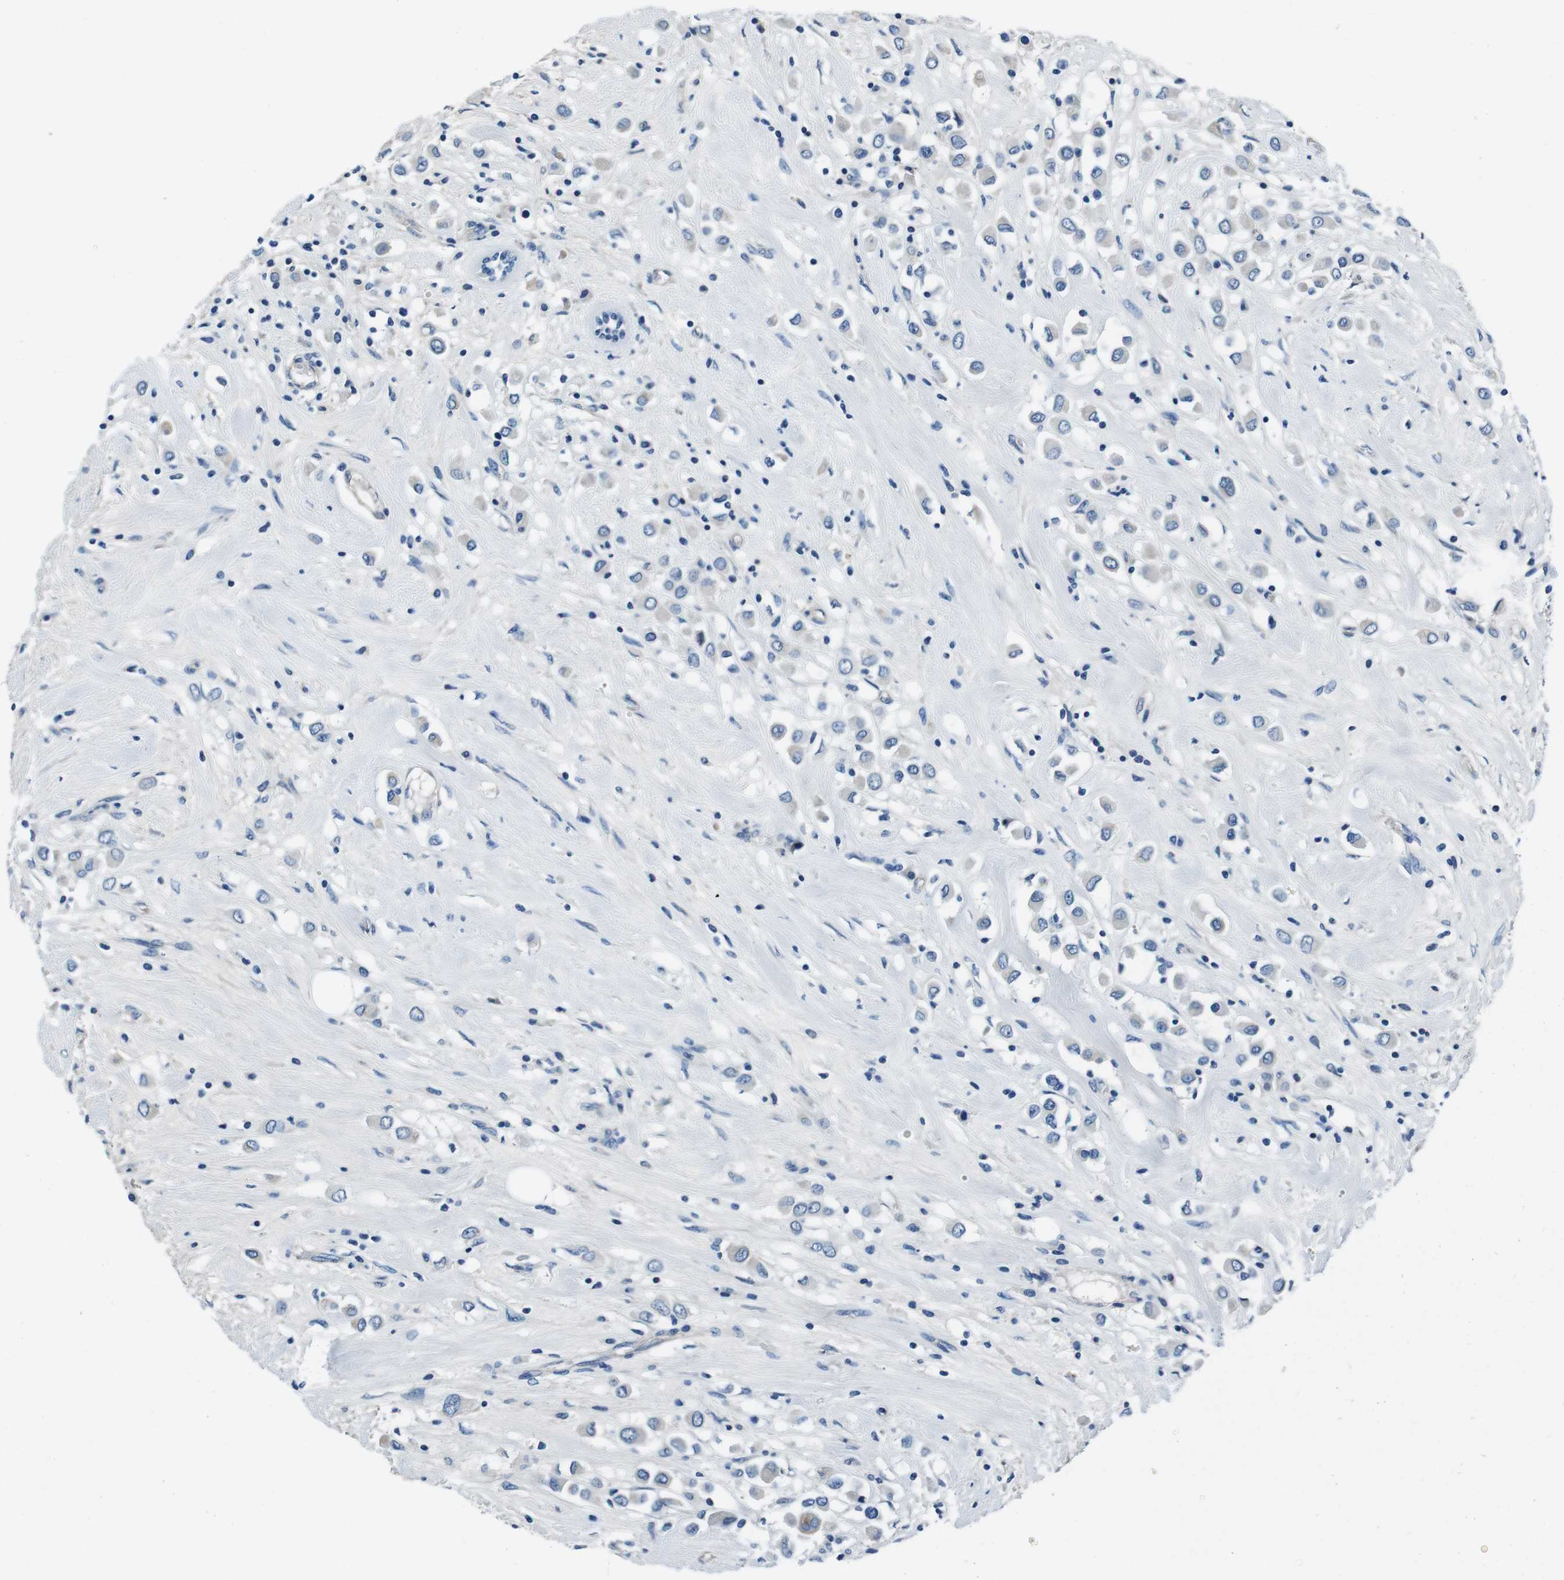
{"staining": {"intensity": "negative", "quantity": "none", "location": "none"}, "tissue": "breast cancer", "cell_type": "Tumor cells", "image_type": "cancer", "snomed": [{"axis": "morphology", "description": "Duct carcinoma"}, {"axis": "topography", "description": "Breast"}], "caption": "This is an immunohistochemistry photomicrograph of breast cancer. There is no expression in tumor cells.", "gene": "CASQ1", "patient": {"sex": "female", "age": 61}}